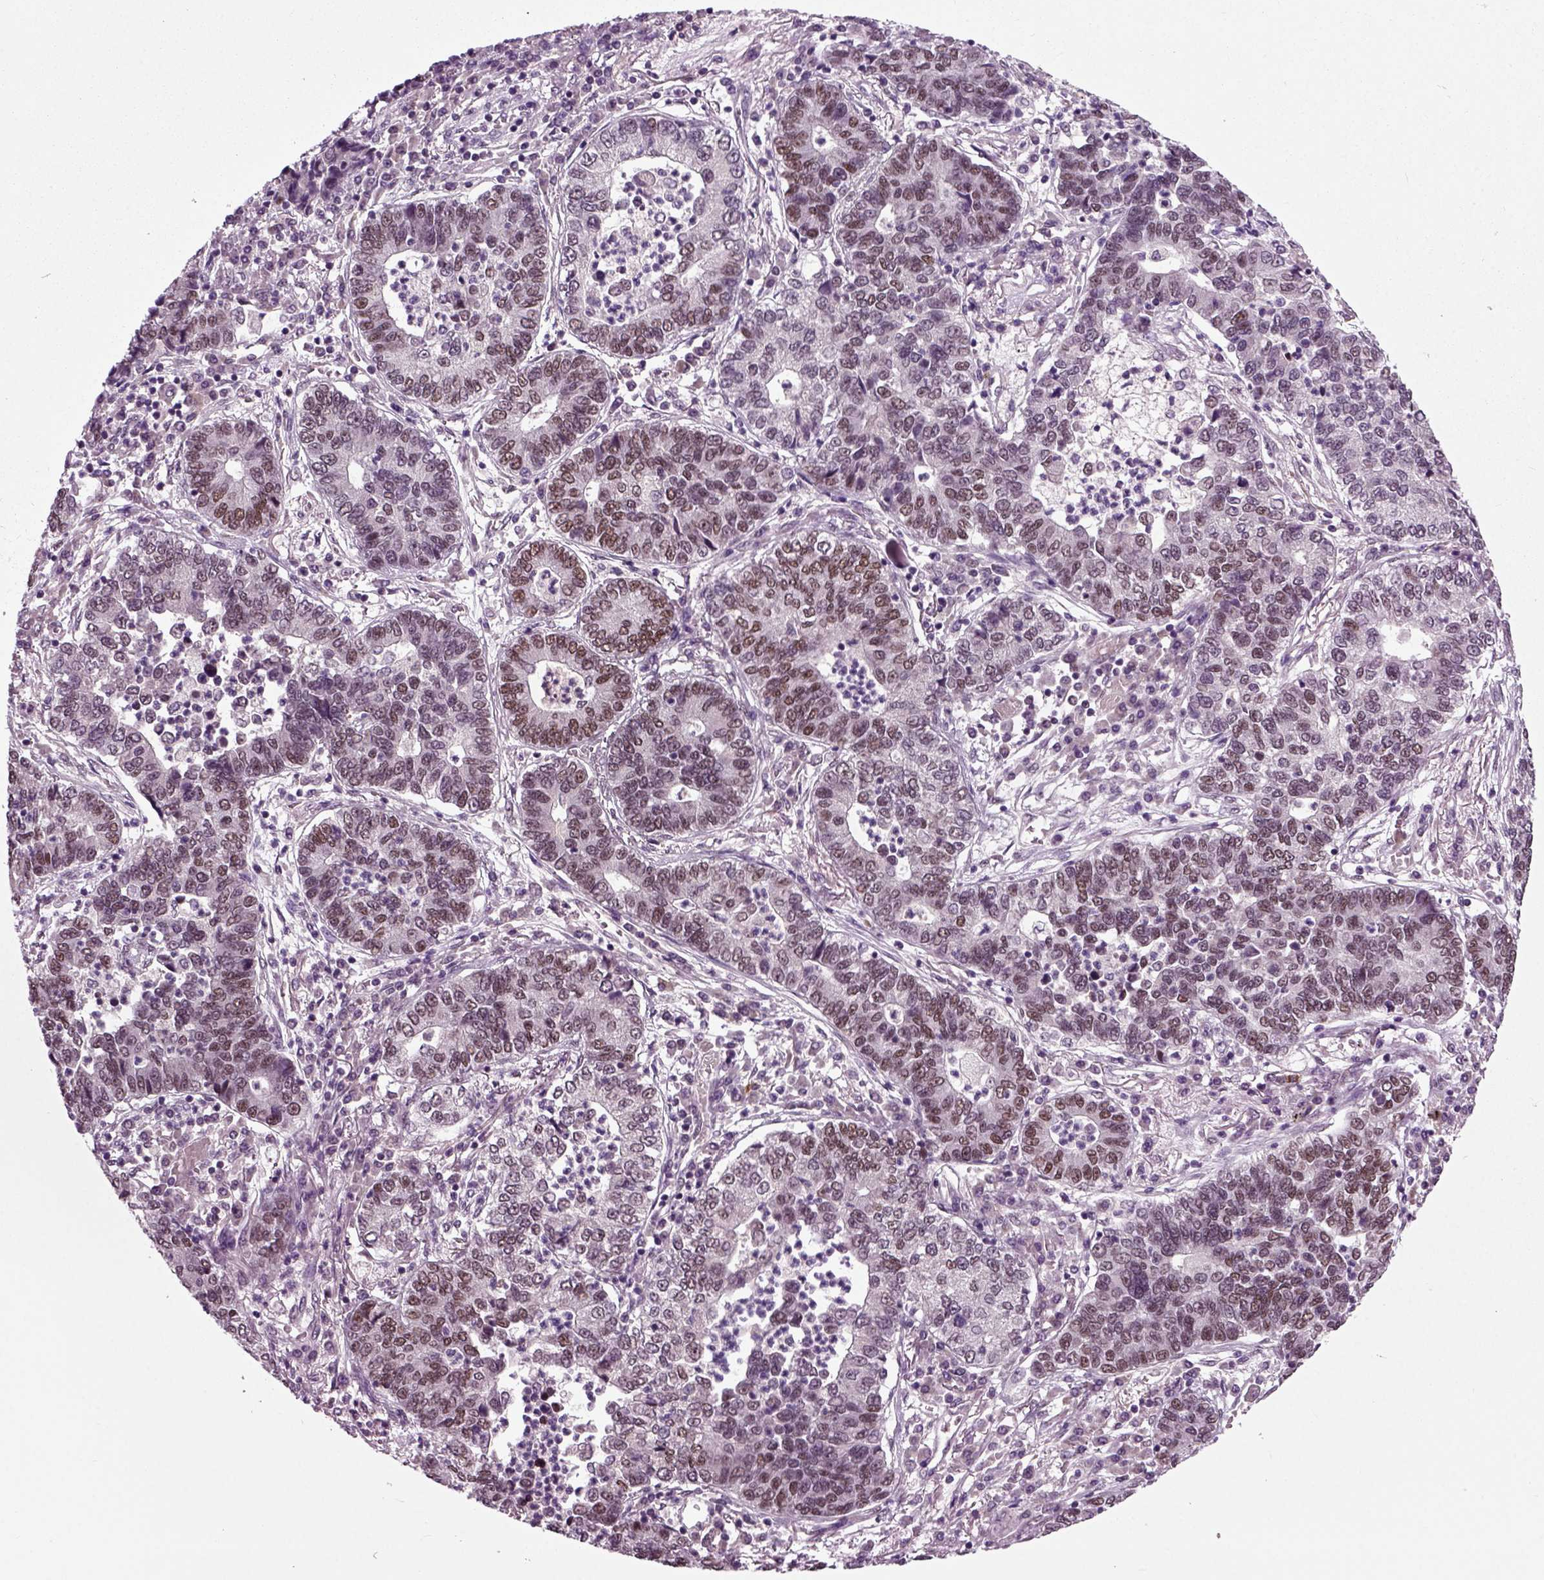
{"staining": {"intensity": "moderate", "quantity": "25%-75%", "location": "nuclear"}, "tissue": "lung cancer", "cell_type": "Tumor cells", "image_type": "cancer", "snomed": [{"axis": "morphology", "description": "Adenocarcinoma, NOS"}, {"axis": "topography", "description": "Lung"}], "caption": "Immunohistochemical staining of lung cancer (adenocarcinoma) shows medium levels of moderate nuclear staining in about 25%-75% of tumor cells. (Brightfield microscopy of DAB IHC at high magnification).", "gene": "RCOR3", "patient": {"sex": "female", "age": 57}}